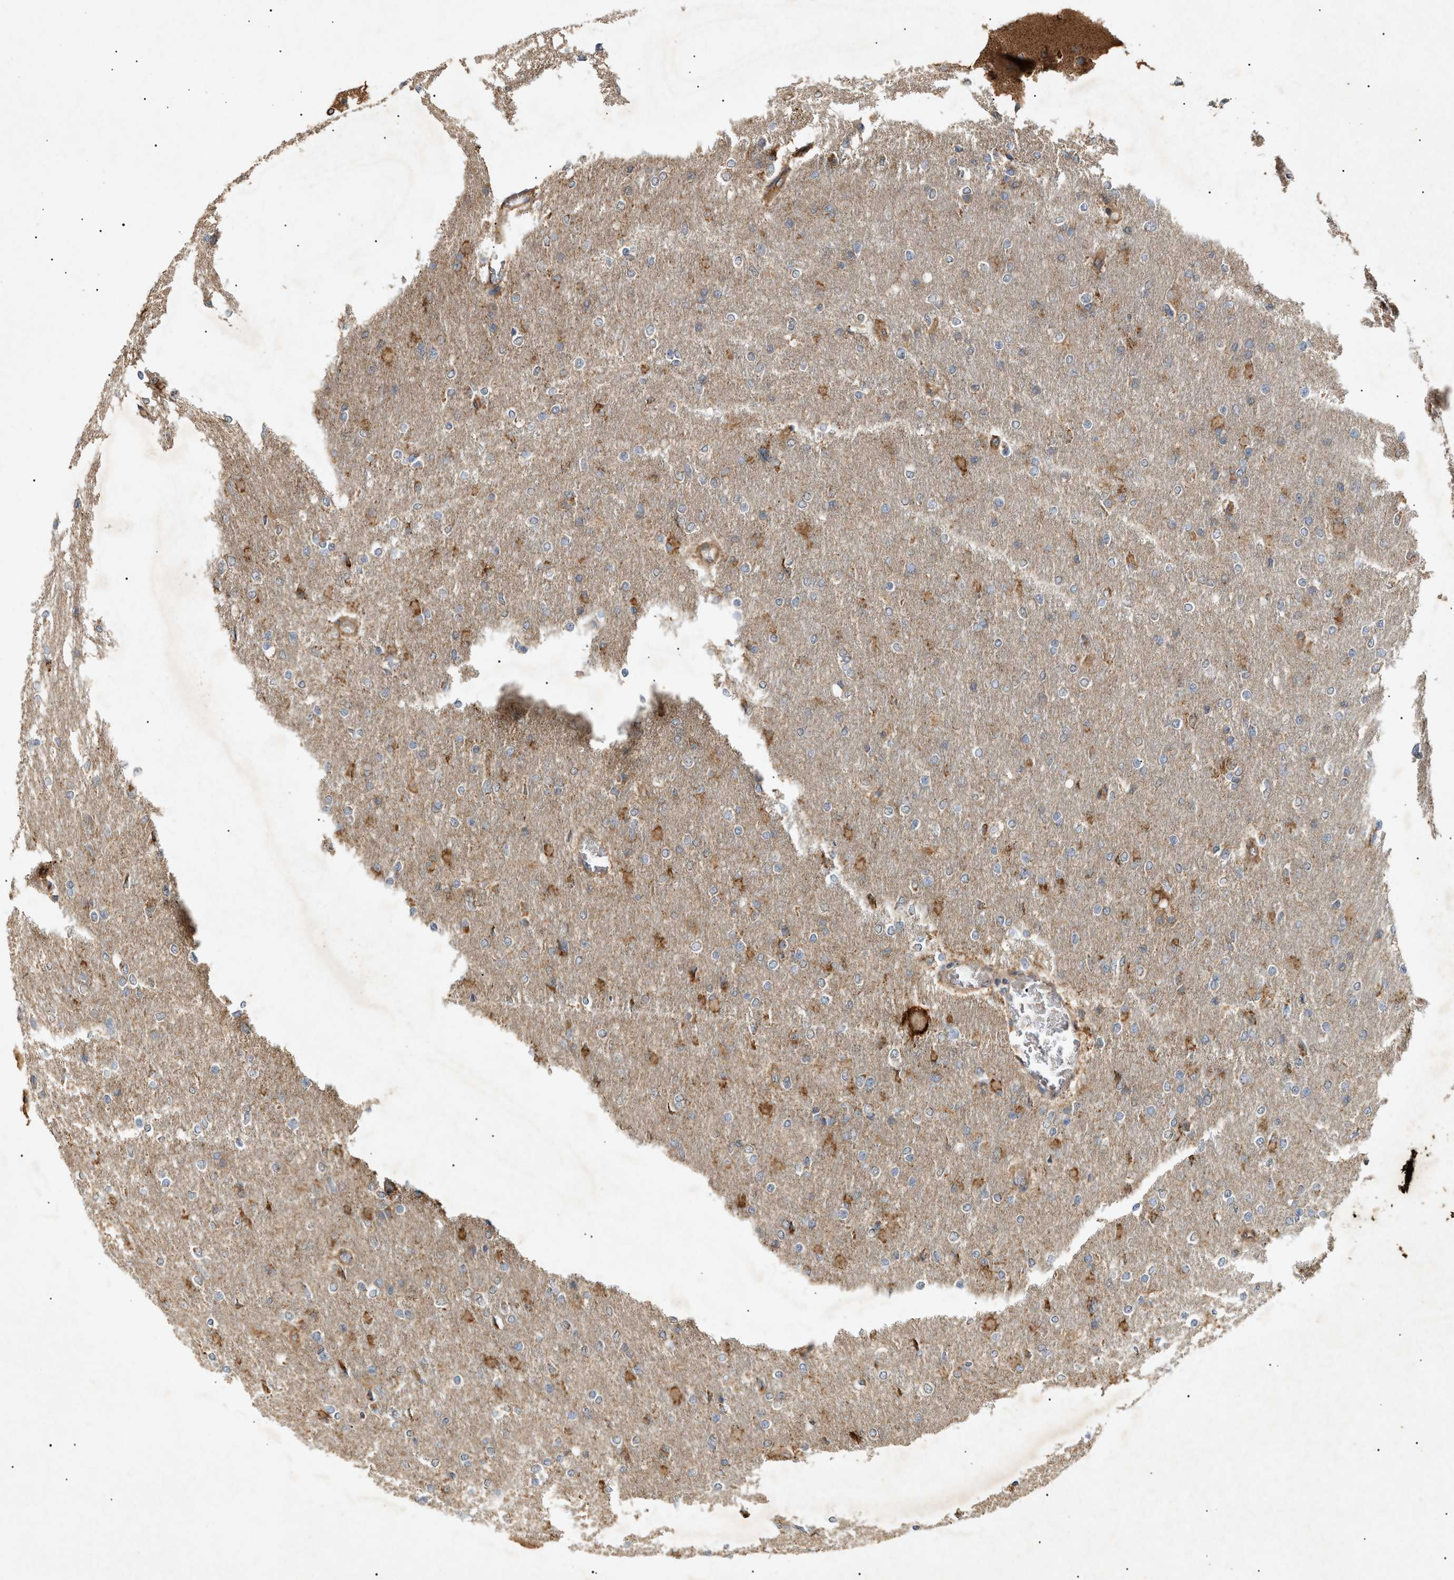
{"staining": {"intensity": "moderate", "quantity": "25%-75%", "location": "cytoplasmic/membranous"}, "tissue": "glioma", "cell_type": "Tumor cells", "image_type": "cancer", "snomed": [{"axis": "morphology", "description": "Glioma, malignant, High grade"}, {"axis": "topography", "description": "Cerebral cortex"}], "caption": "IHC histopathology image of neoplastic tissue: human glioma stained using IHC exhibits medium levels of moderate protein expression localized specifically in the cytoplasmic/membranous of tumor cells, appearing as a cytoplasmic/membranous brown color.", "gene": "MTCH1", "patient": {"sex": "female", "age": 36}}